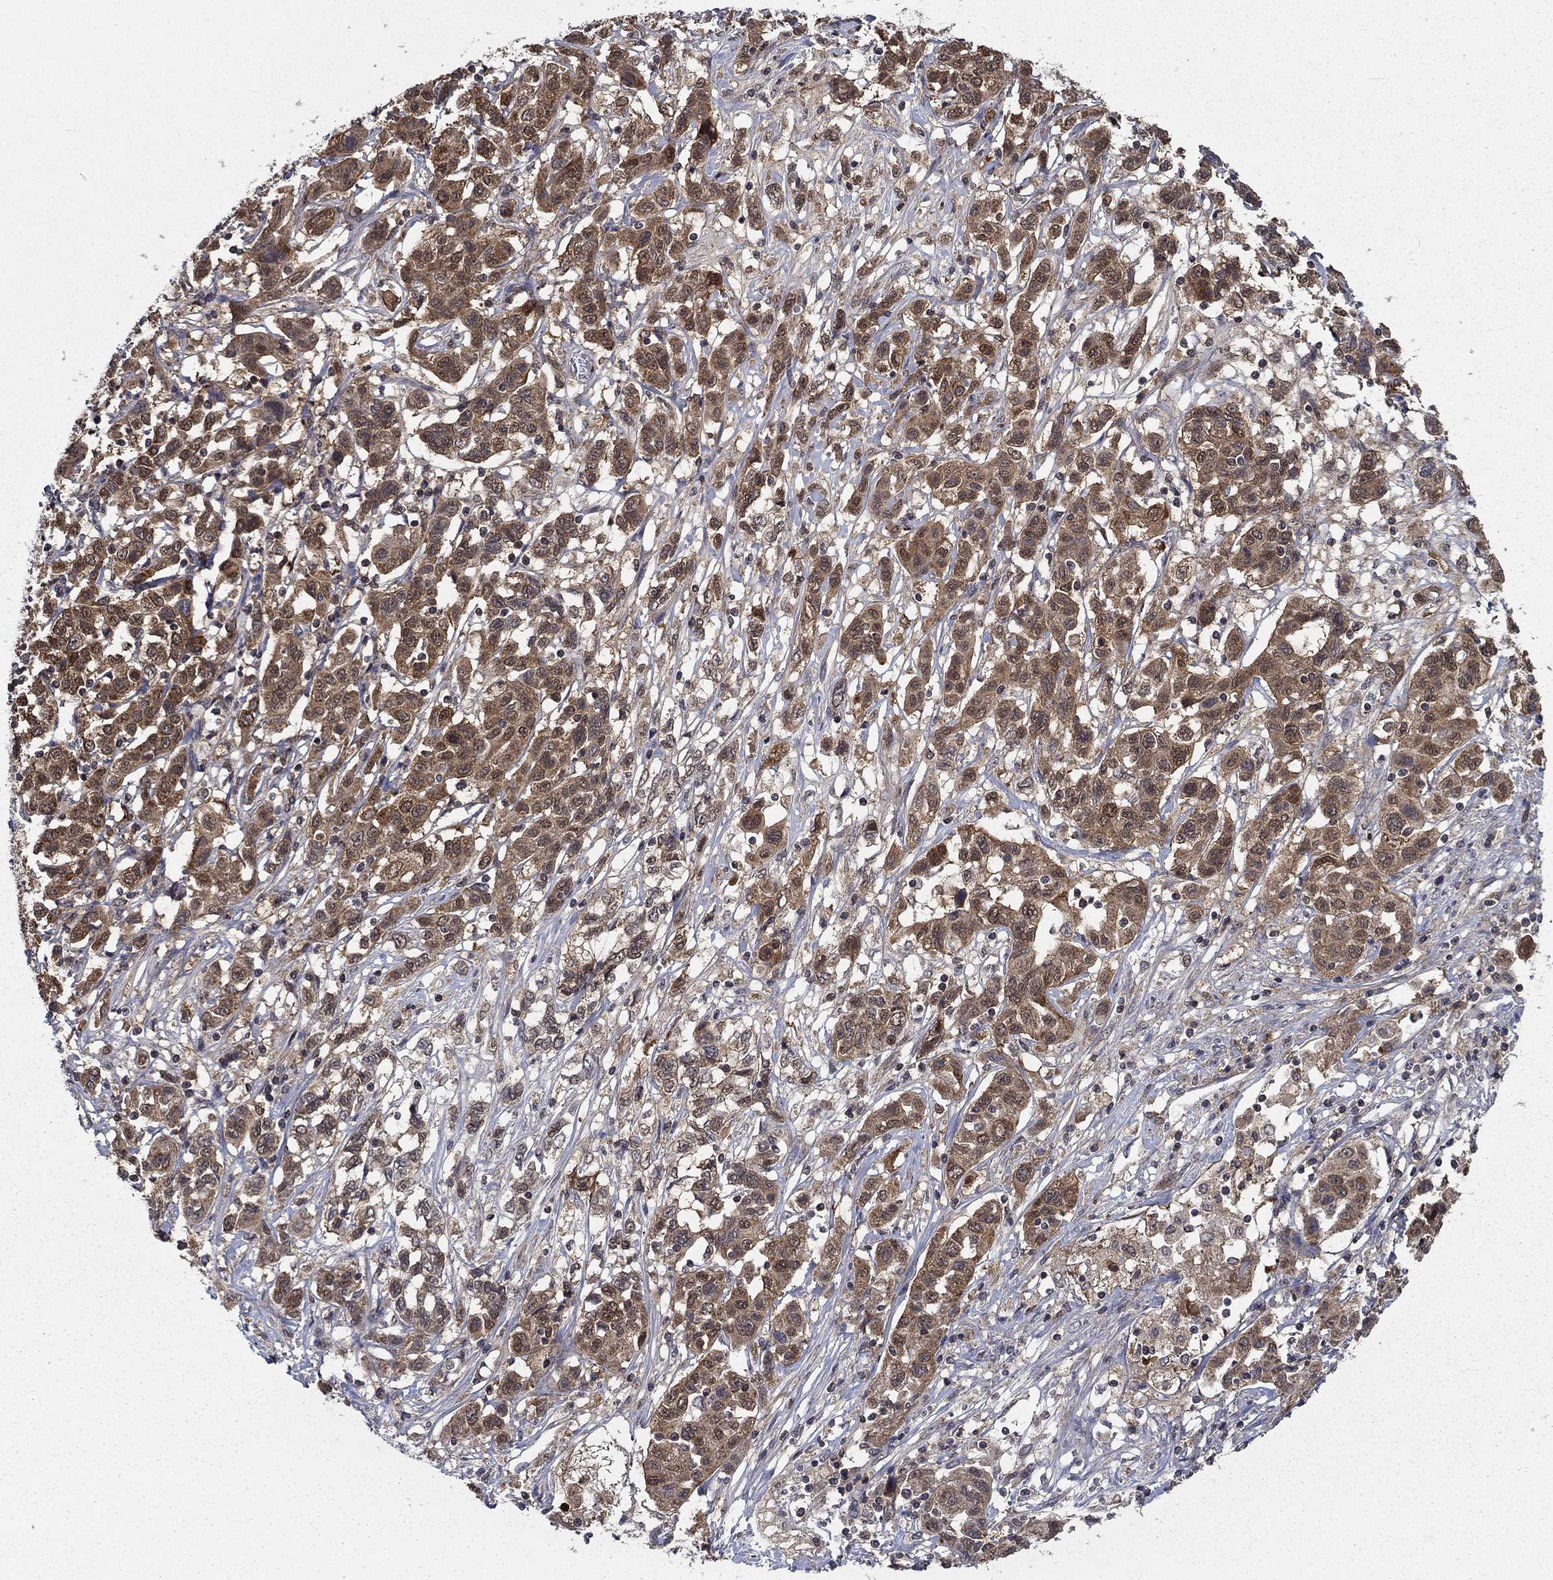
{"staining": {"intensity": "moderate", "quantity": ">75%", "location": "cytoplasmic/membranous"}, "tissue": "liver cancer", "cell_type": "Tumor cells", "image_type": "cancer", "snomed": [{"axis": "morphology", "description": "Adenocarcinoma, NOS"}, {"axis": "morphology", "description": "Cholangiocarcinoma"}, {"axis": "topography", "description": "Liver"}], "caption": "Protein expression analysis of human liver cancer reveals moderate cytoplasmic/membranous expression in about >75% of tumor cells.", "gene": "NIT2", "patient": {"sex": "male", "age": 64}}